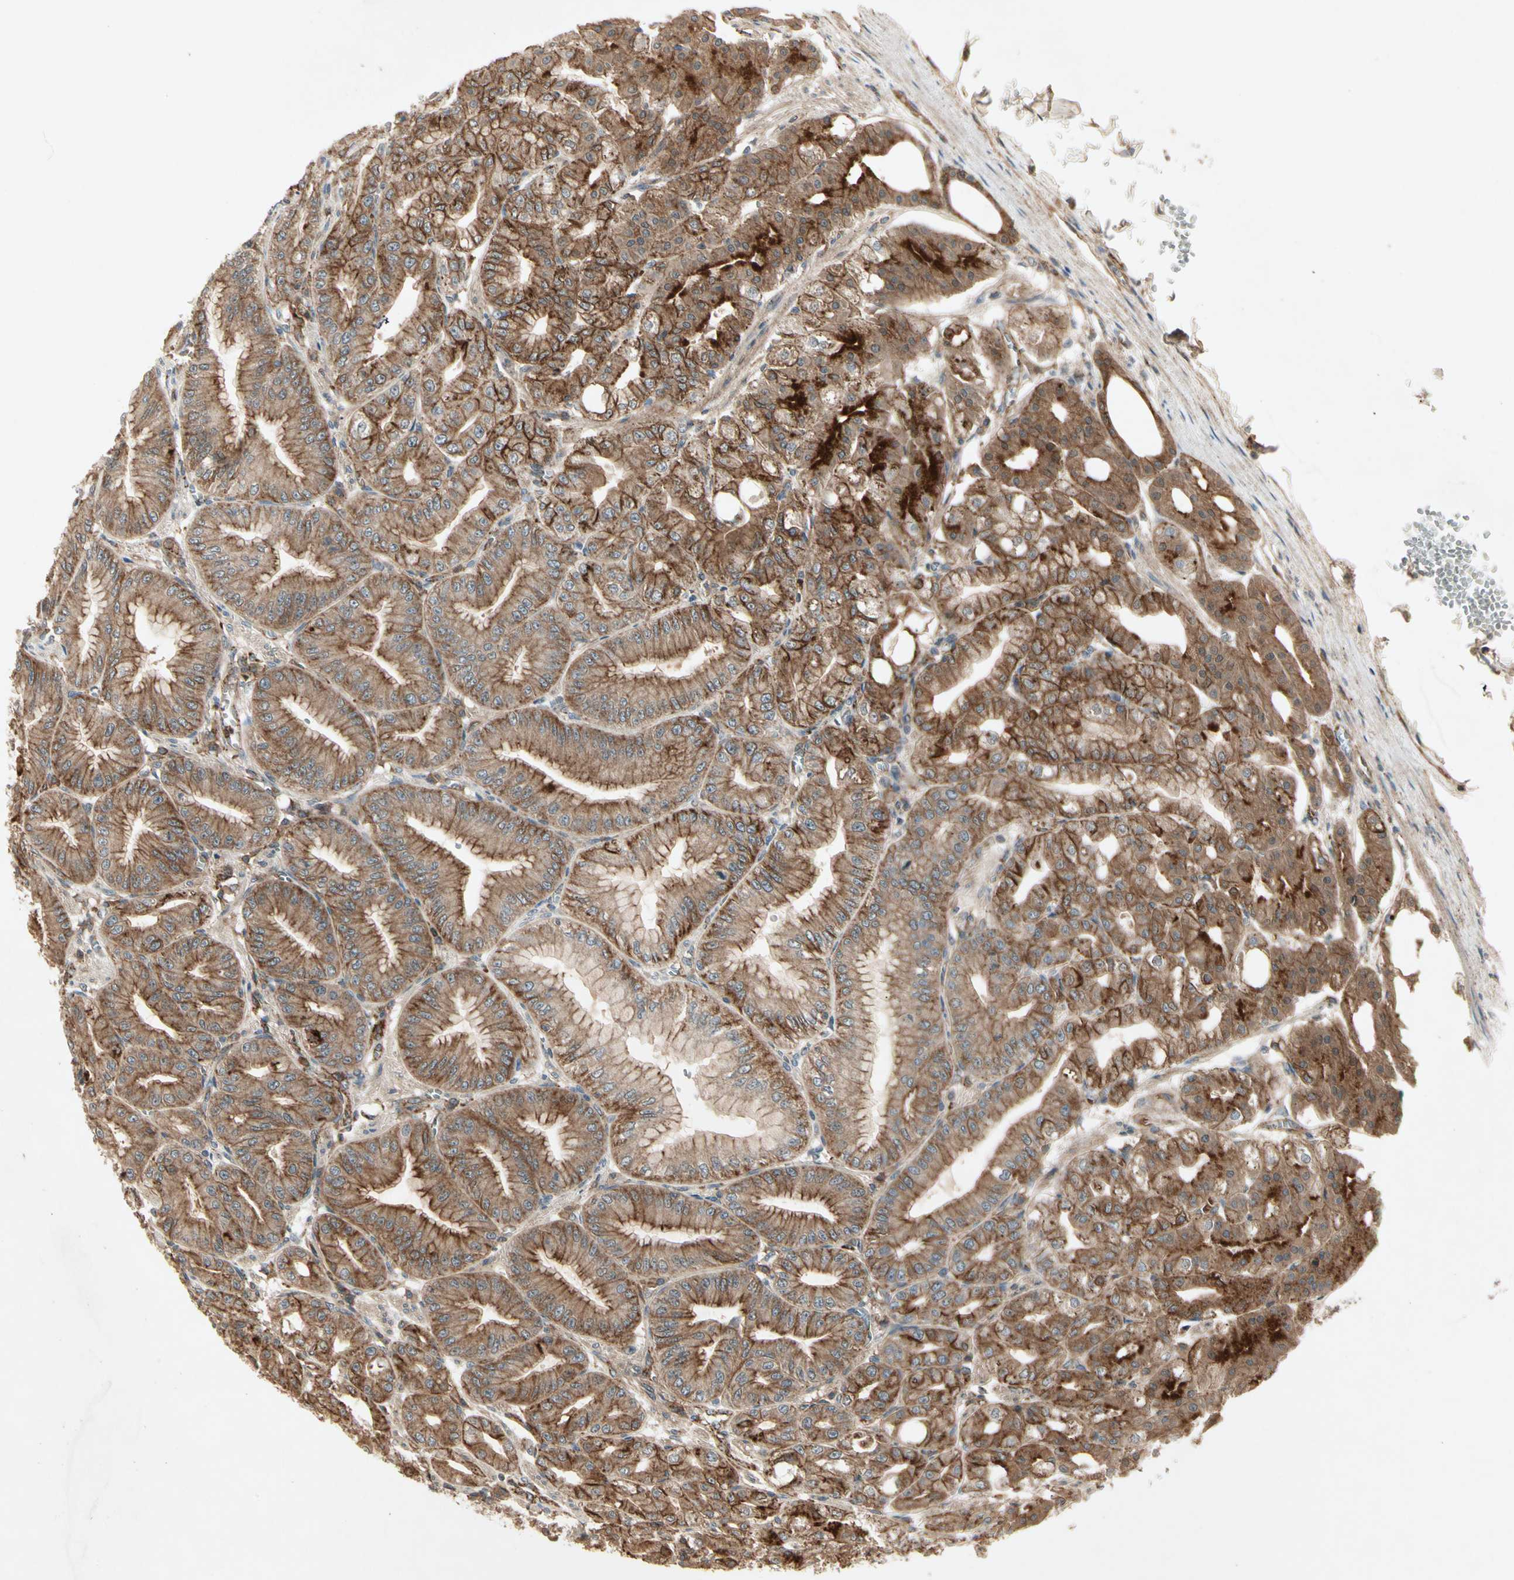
{"staining": {"intensity": "moderate", "quantity": ">75%", "location": "cytoplasmic/membranous"}, "tissue": "stomach", "cell_type": "Glandular cells", "image_type": "normal", "snomed": [{"axis": "morphology", "description": "Normal tissue, NOS"}, {"axis": "topography", "description": "Stomach, lower"}], "caption": "Stomach stained for a protein (brown) exhibits moderate cytoplasmic/membranous positive positivity in about >75% of glandular cells.", "gene": "FLOT1", "patient": {"sex": "male", "age": 71}}